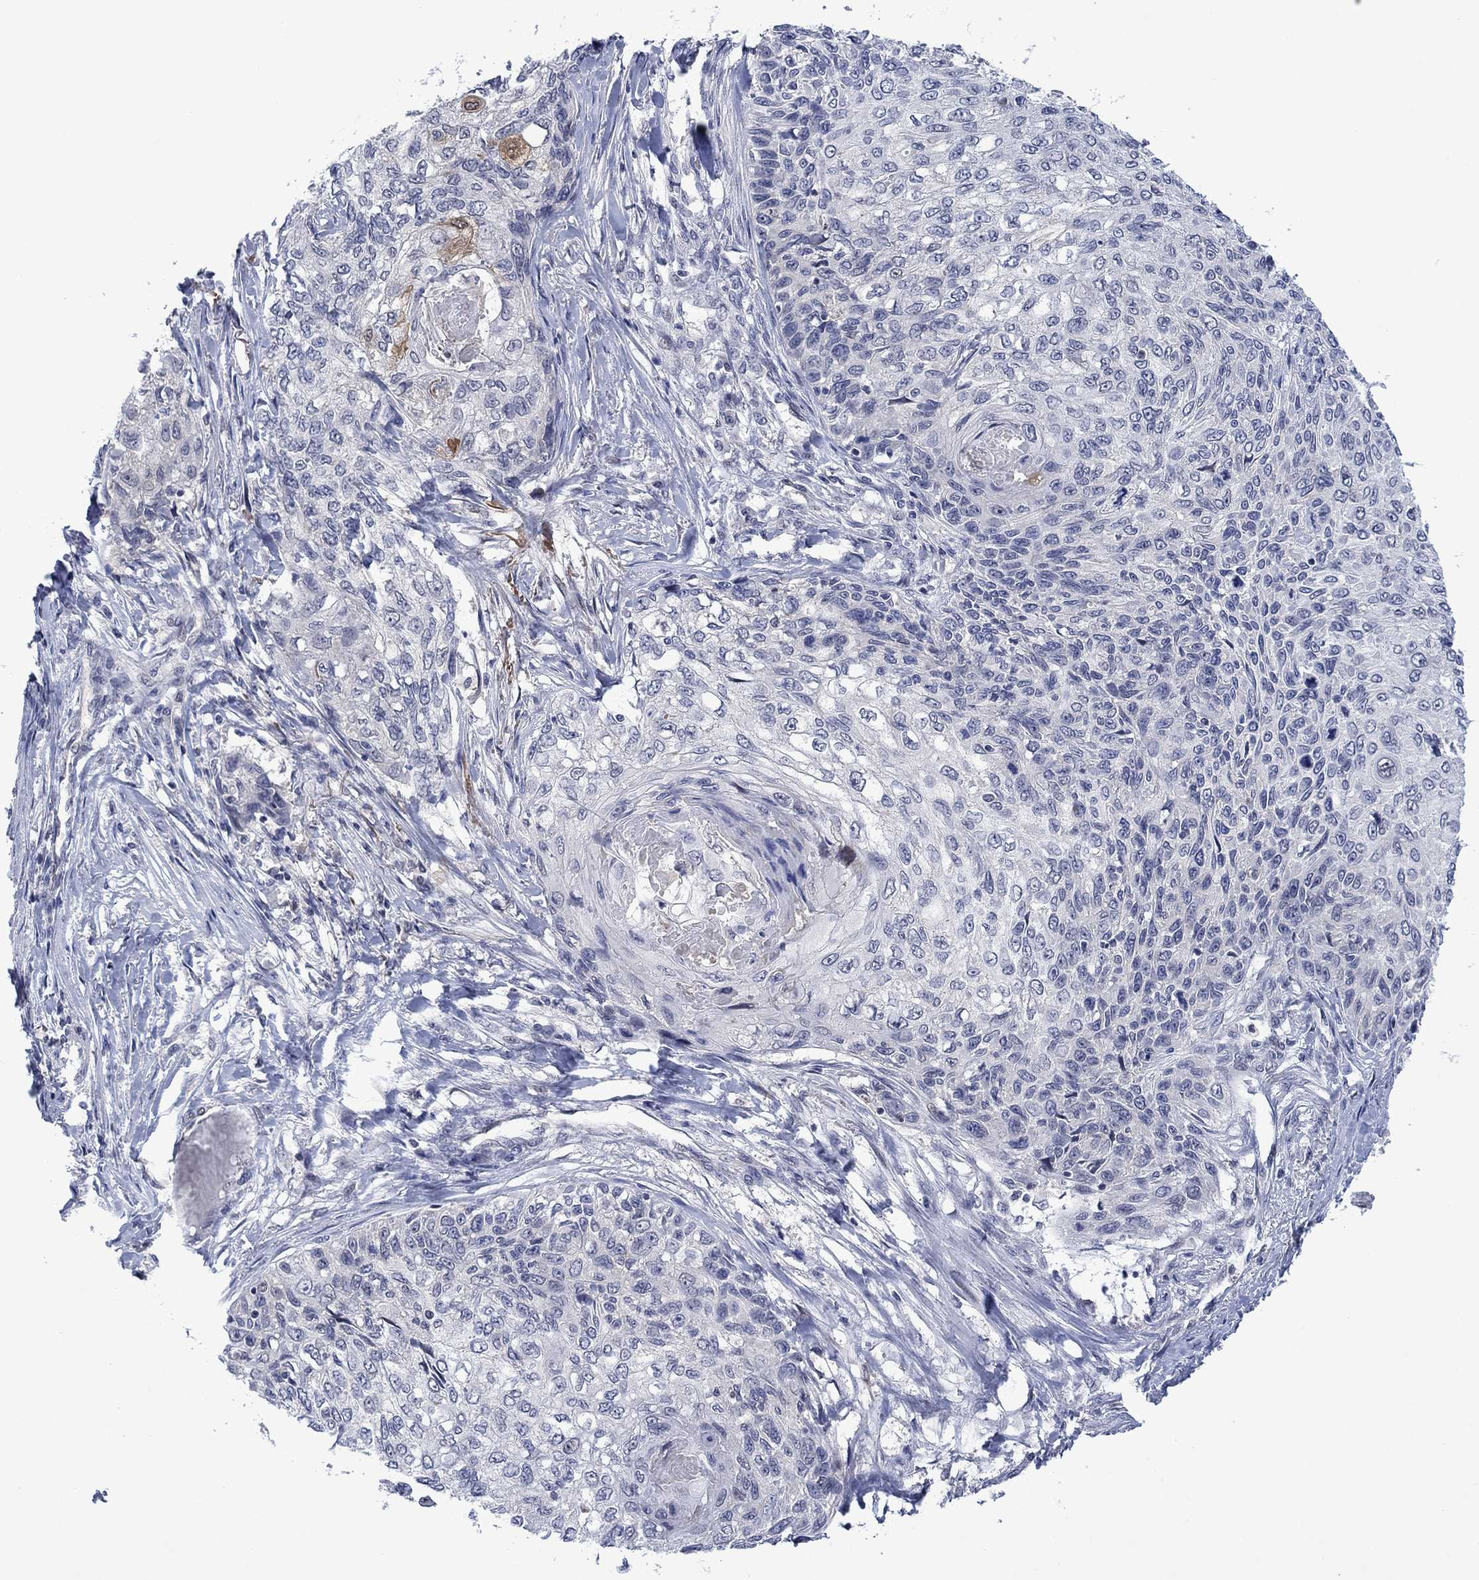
{"staining": {"intensity": "negative", "quantity": "none", "location": "none"}, "tissue": "skin cancer", "cell_type": "Tumor cells", "image_type": "cancer", "snomed": [{"axis": "morphology", "description": "Squamous cell carcinoma, NOS"}, {"axis": "topography", "description": "Skin"}], "caption": "Immunohistochemistry (IHC) photomicrograph of neoplastic tissue: human skin cancer stained with DAB (3,3'-diaminobenzidine) shows no significant protein positivity in tumor cells. (DAB immunohistochemistry (IHC) visualized using brightfield microscopy, high magnification).", "gene": "AGL", "patient": {"sex": "male", "age": 92}}